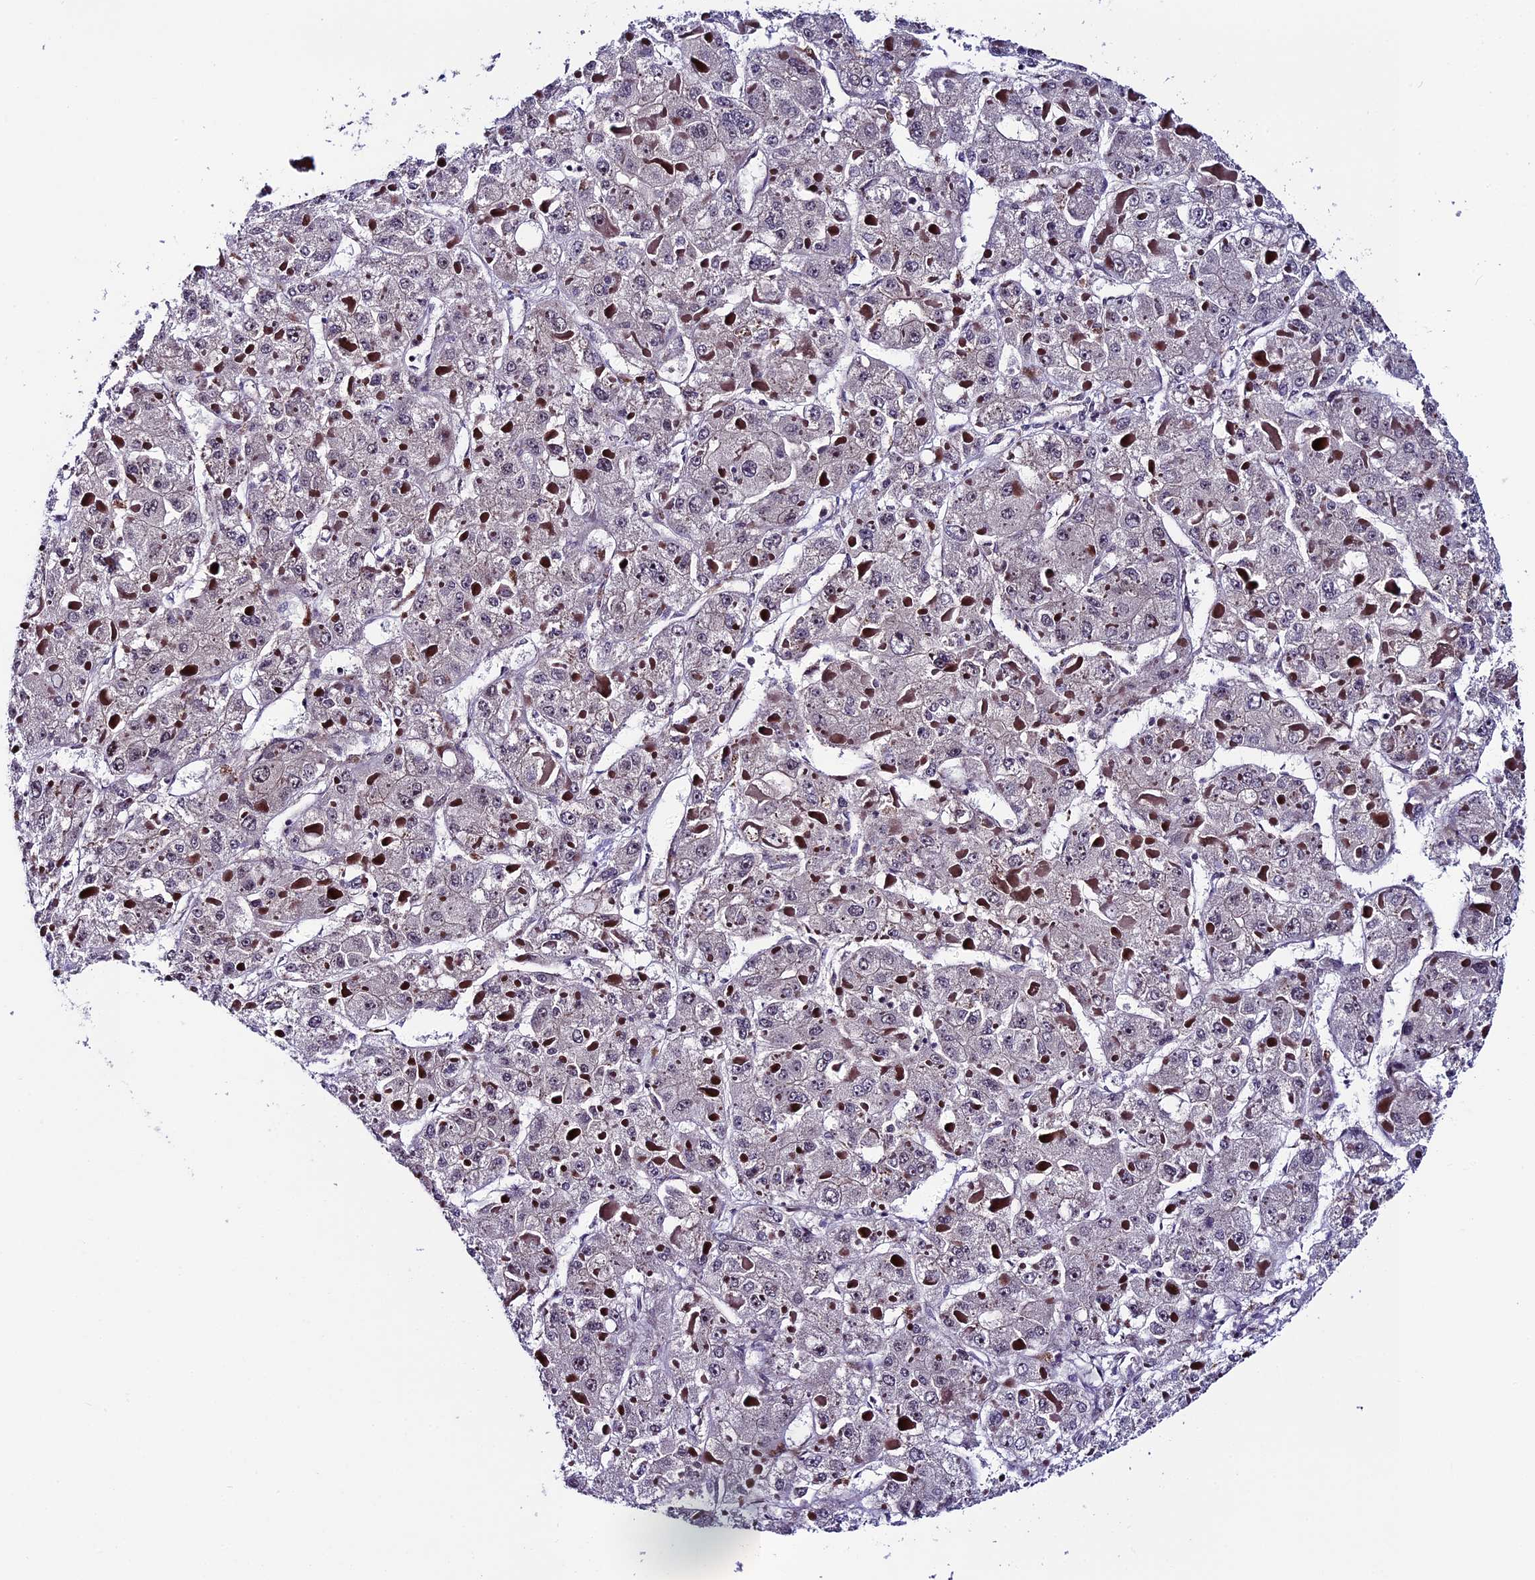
{"staining": {"intensity": "negative", "quantity": "none", "location": "none"}, "tissue": "liver cancer", "cell_type": "Tumor cells", "image_type": "cancer", "snomed": [{"axis": "morphology", "description": "Carcinoma, Hepatocellular, NOS"}, {"axis": "topography", "description": "Liver"}], "caption": "Tumor cells are negative for brown protein staining in liver cancer.", "gene": "SIPA1L3", "patient": {"sex": "female", "age": 73}}